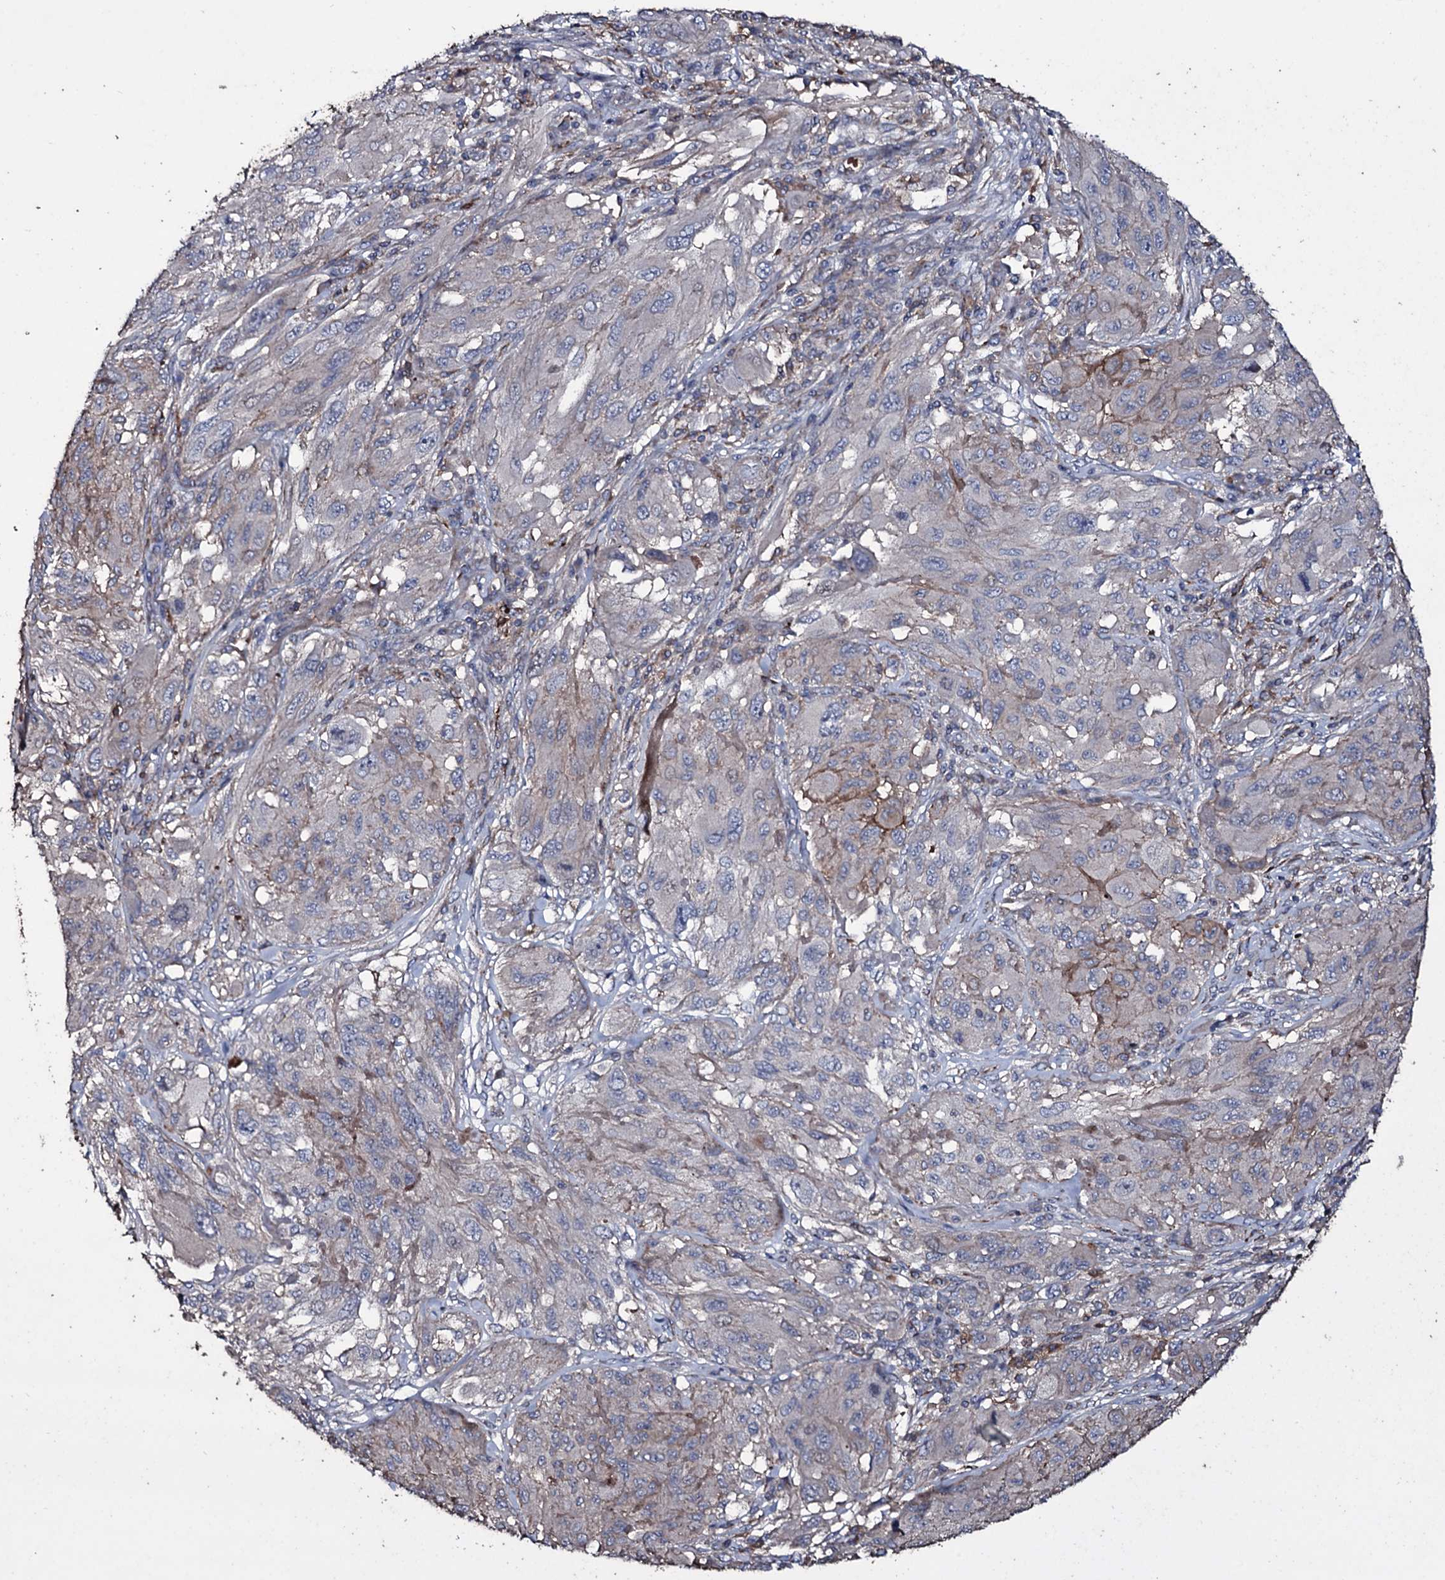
{"staining": {"intensity": "negative", "quantity": "none", "location": "none"}, "tissue": "melanoma", "cell_type": "Tumor cells", "image_type": "cancer", "snomed": [{"axis": "morphology", "description": "Malignant melanoma, NOS"}, {"axis": "topography", "description": "Skin"}], "caption": "Melanoma was stained to show a protein in brown. There is no significant staining in tumor cells.", "gene": "ZSWIM8", "patient": {"sex": "female", "age": 91}}